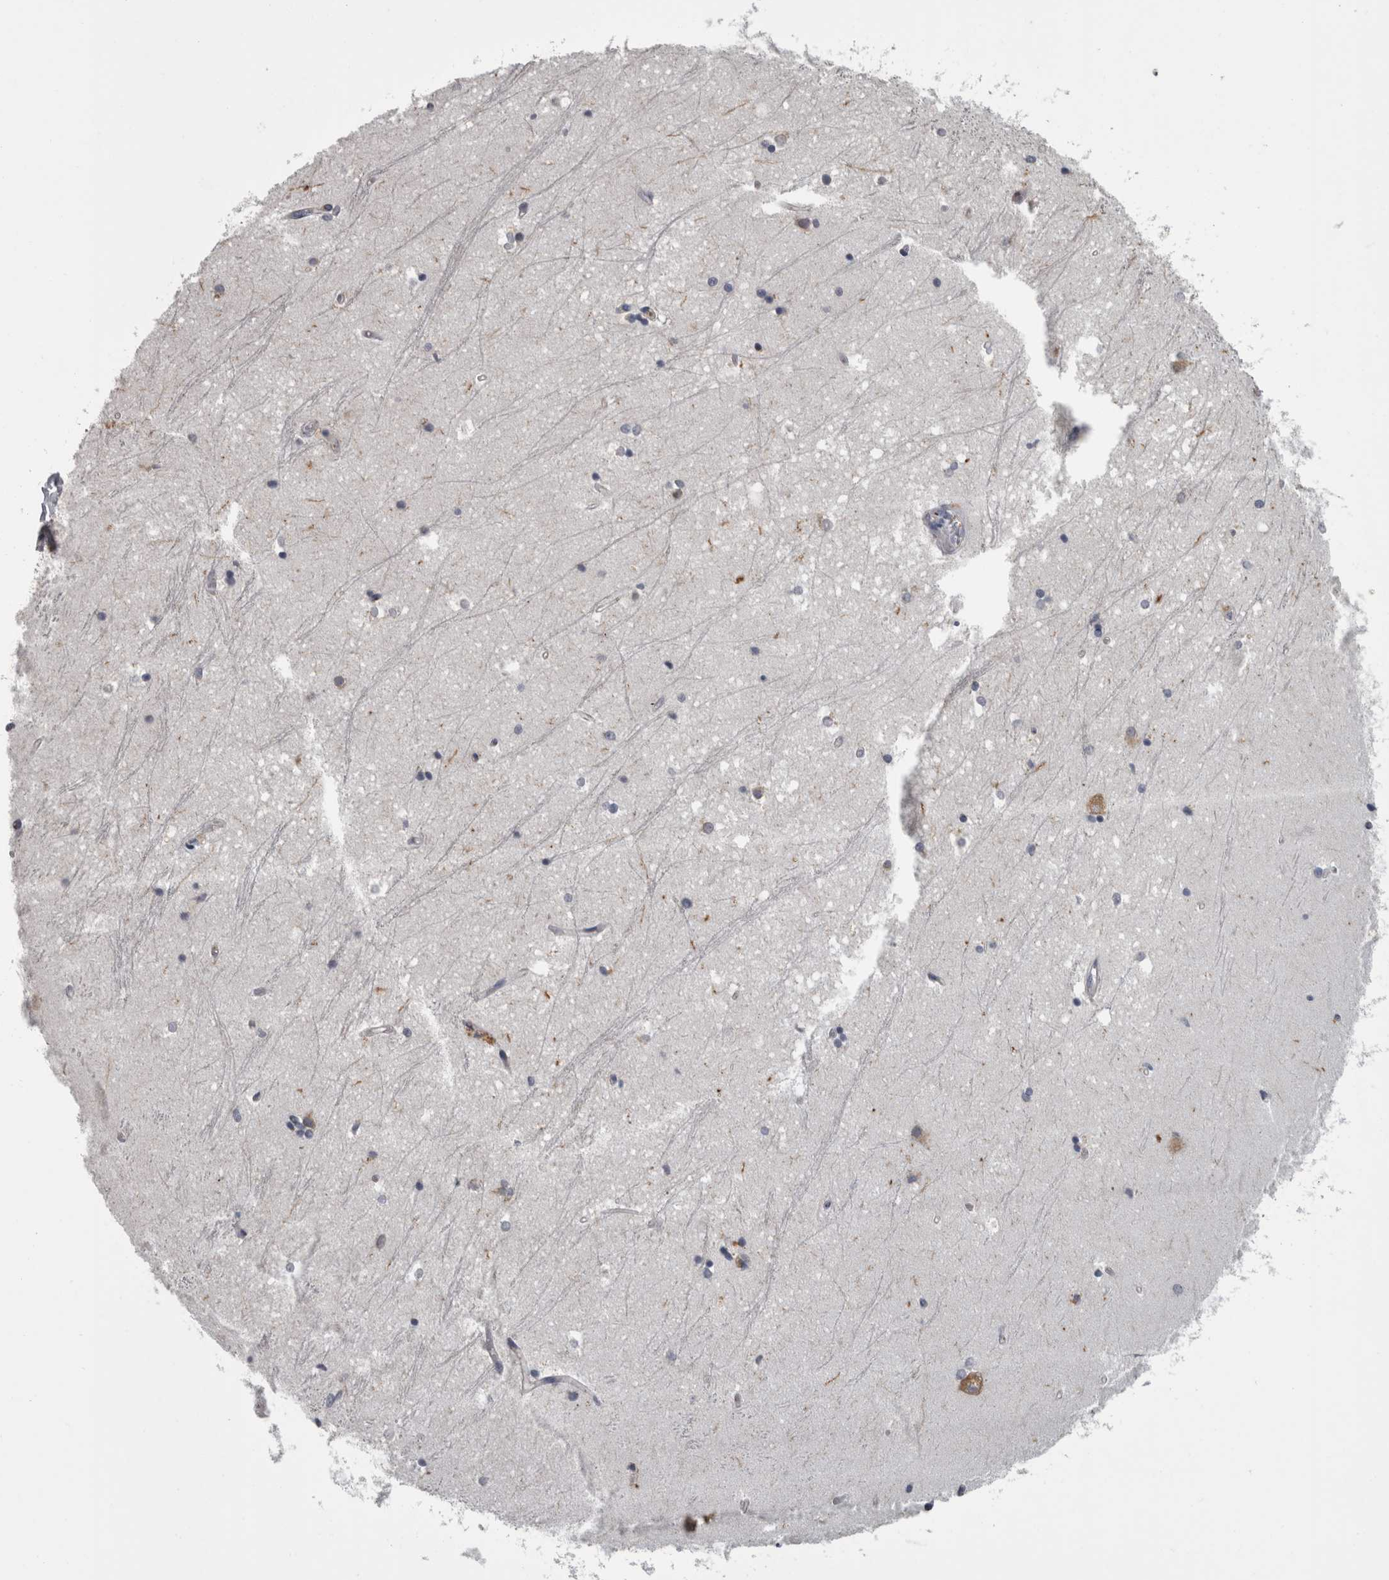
{"staining": {"intensity": "negative", "quantity": "none", "location": "none"}, "tissue": "hippocampus", "cell_type": "Glial cells", "image_type": "normal", "snomed": [{"axis": "morphology", "description": "Normal tissue, NOS"}, {"axis": "topography", "description": "Hippocampus"}], "caption": "The immunohistochemistry micrograph has no significant positivity in glial cells of hippocampus.", "gene": "NAAA", "patient": {"sex": "male", "age": 45}}